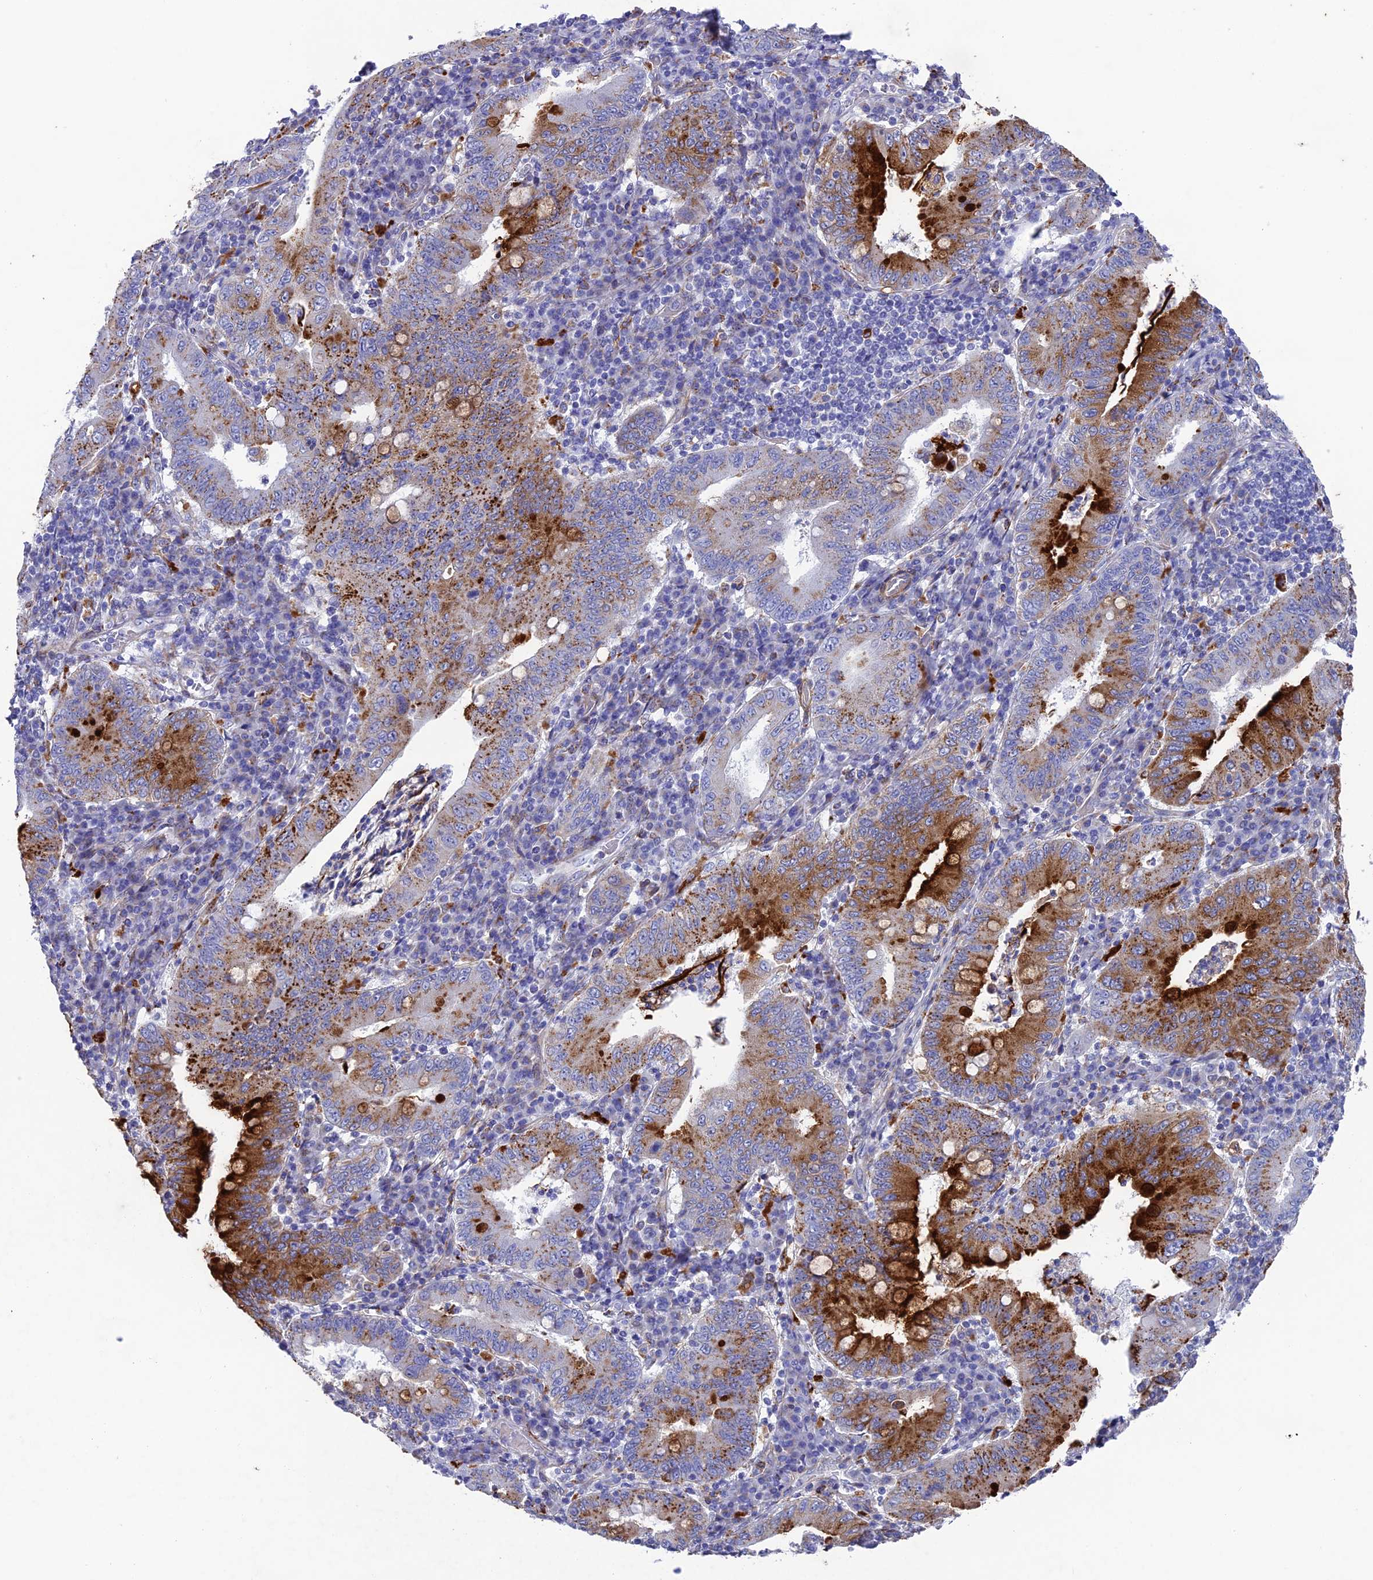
{"staining": {"intensity": "strong", "quantity": "25%-75%", "location": "cytoplasmic/membranous"}, "tissue": "stomach cancer", "cell_type": "Tumor cells", "image_type": "cancer", "snomed": [{"axis": "morphology", "description": "Normal tissue, NOS"}, {"axis": "morphology", "description": "Adenocarcinoma, NOS"}, {"axis": "topography", "description": "Esophagus"}, {"axis": "topography", "description": "Stomach, upper"}, {"axis": "topography", "description": "Peripheral nerve tissue"}], "caption": "High-power microscopy captured an immunohistochemistry image of adenocarcinoma (stomach), revealing strong cytoplasmic/membranous positivity in approximately 25%-75% of tumor cells. Using DAB (brown) and hematoxylin (blue) stains, captured at high magnification using brightfield microscopy.", "gene": "TNS1", "patient": {"sex": "male", "age": 62}}